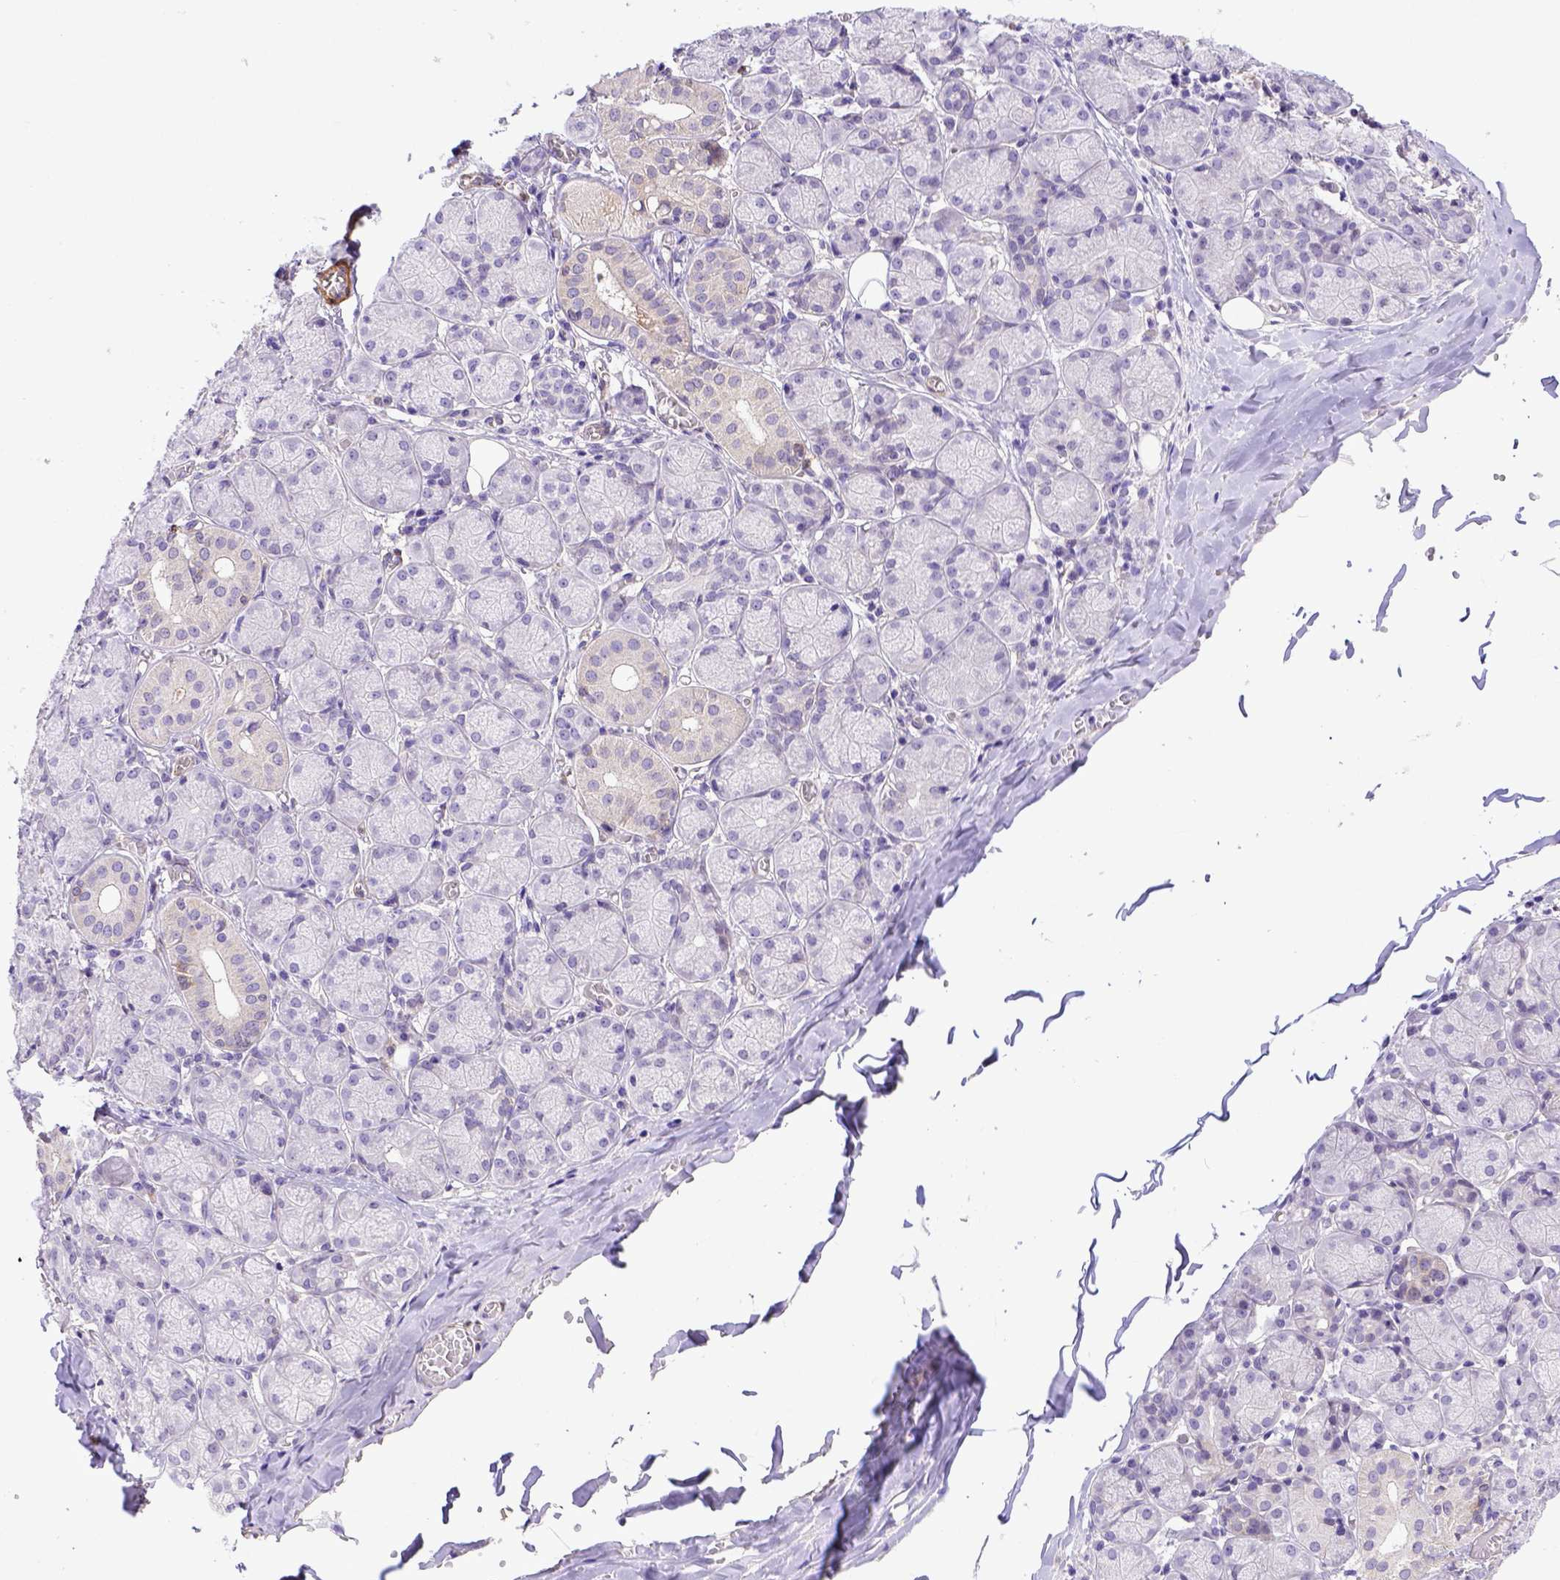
{"staining": {"intensity": "negative", "quantity": "none", "location": "none"}, "tissue": "salivary gland", "cell_type": "Glandular cells", "image_type": "normal", "snomed": [{"axis": "morphology", "description": "Normal tissue, NOS"}, {"axis": "topography", "description": "Salivary gland"}, {"axis": "topography", "description": "Peripheral nerve tissue"}], "caption": "High magnification brightfield microscopy of unremarkable salivary gland stained with DAB (3,3'-diaminobenzidine) (brown) and counterstained with hematoxylin (blue): glandular cells show no significant expression. Brightfield microscopy of immunohistochemistry stained with DAB (brown) and hematoxylin (blue), captured at high magnification.", "gene": "BTN1A1", "patient": {"sex": "female", "age": 24}}